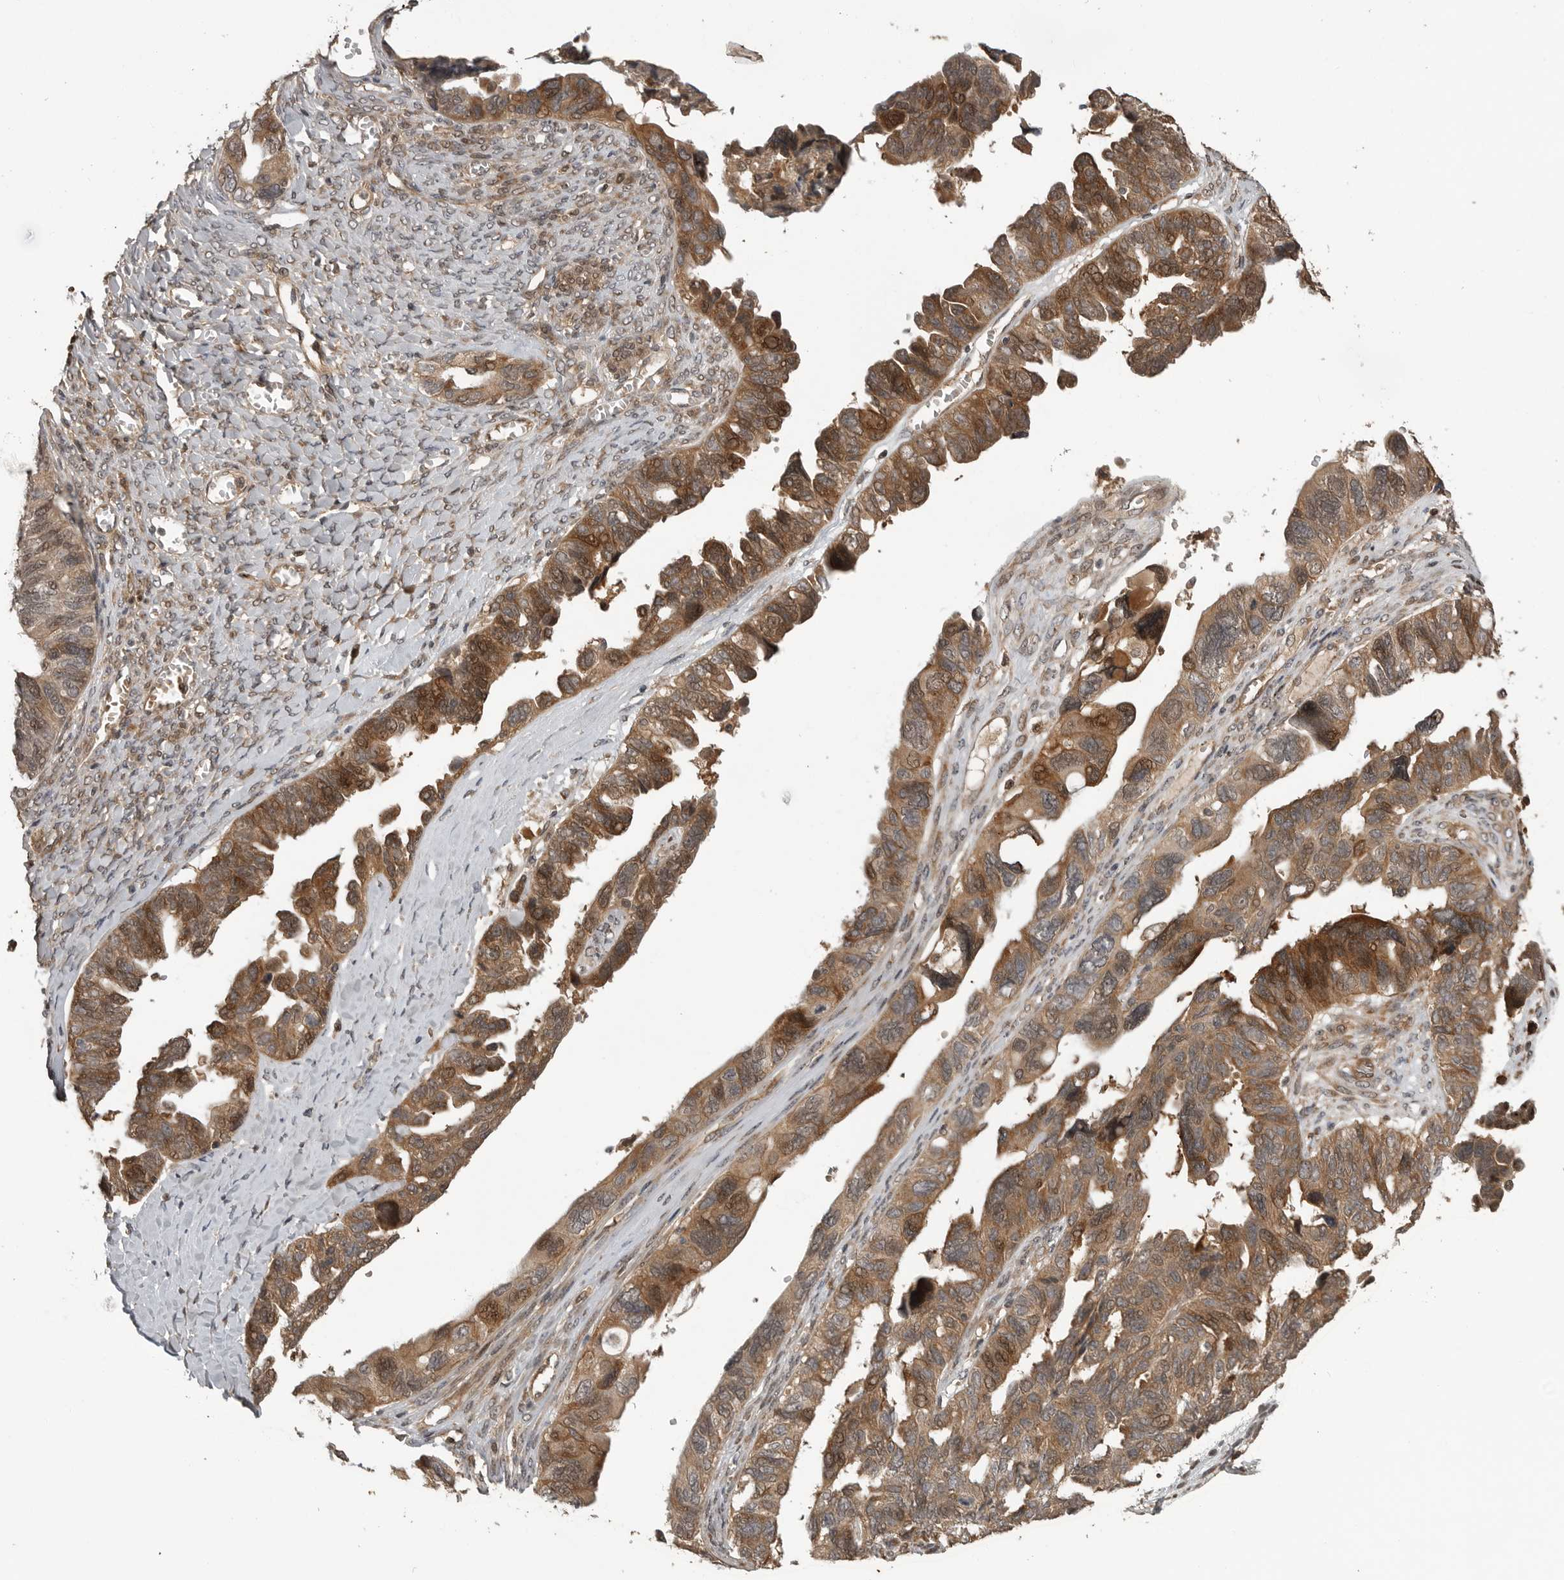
{"staining": {"intensity": "moderate", "quantity": ">75%", "location": "cytoplasmic/membranous"}, "tissue": "ovarian cancer", "cell_type": "Tumor cells", "image_type": "cancer", "snomed": [{"axis": "morphology", "description": "Cystadenocarcinoma, serous, NOS"}, {"axis": "topography", "description": "Ovary"}], "caption": "Immunohistochemistry of ovarian cancer exhibits medium levels of moderate cytoplasmic/membranous expression in approximately >75% of tumor cells.", "gene": "AKAP7", "patient": {"sex": "female", "age": 79}}